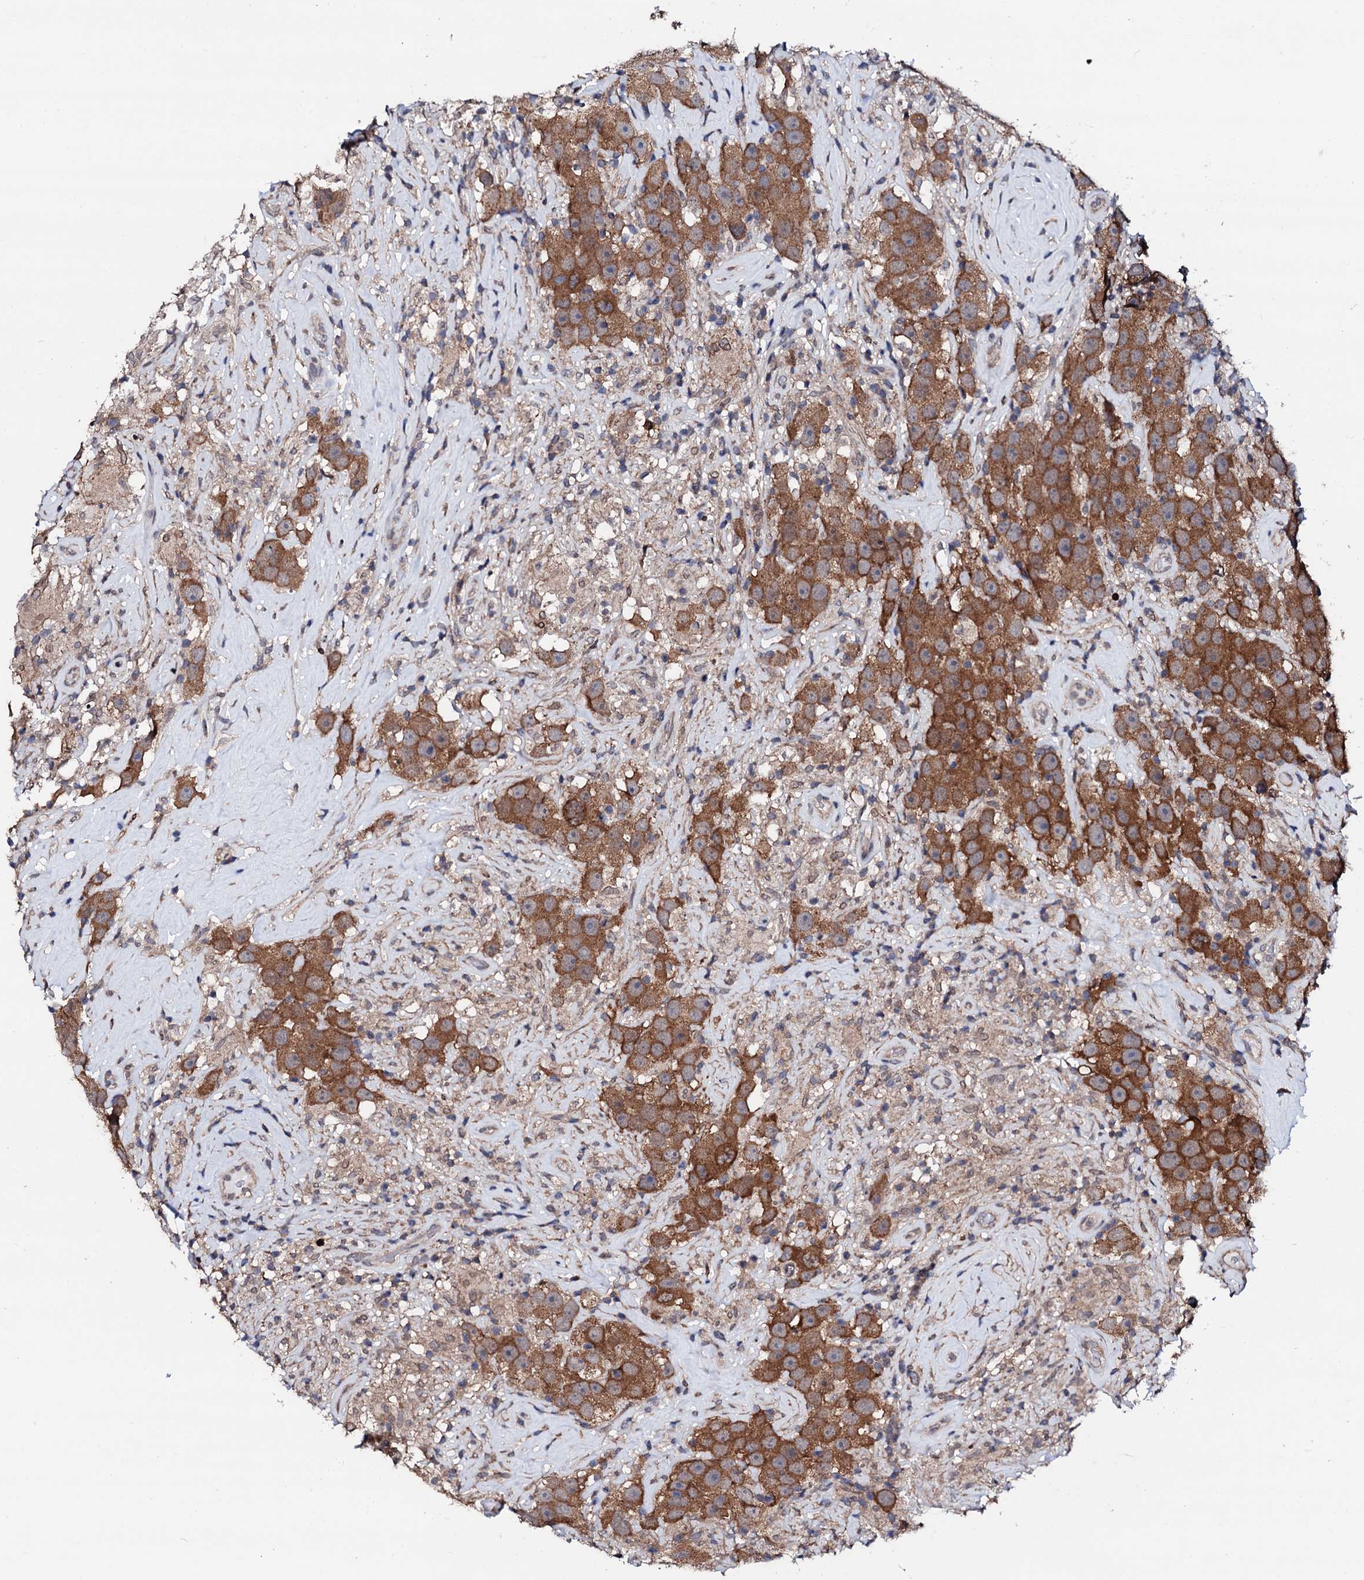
{"staining": {"intensity": "moderate", "quantity": ">75%", "location": "cytoplasmic/membranous"}, "tissue": "testis cancer", "cell_type": "Tumor cells", "image_type": "cancer", "snomed": [{"axis": "morphology", "description": "Seminoma, NOS"}, {"axis": "topography", "description": "Testis"}], "caption": "Seminoma (testis) tissue reveals moderate cytoplasmic/membranous positivity in about >75% of tumor cells, visualized by immunohistochemistry.", "gene": "EDC3", "patient": {"sex": "male", "age": 49}}